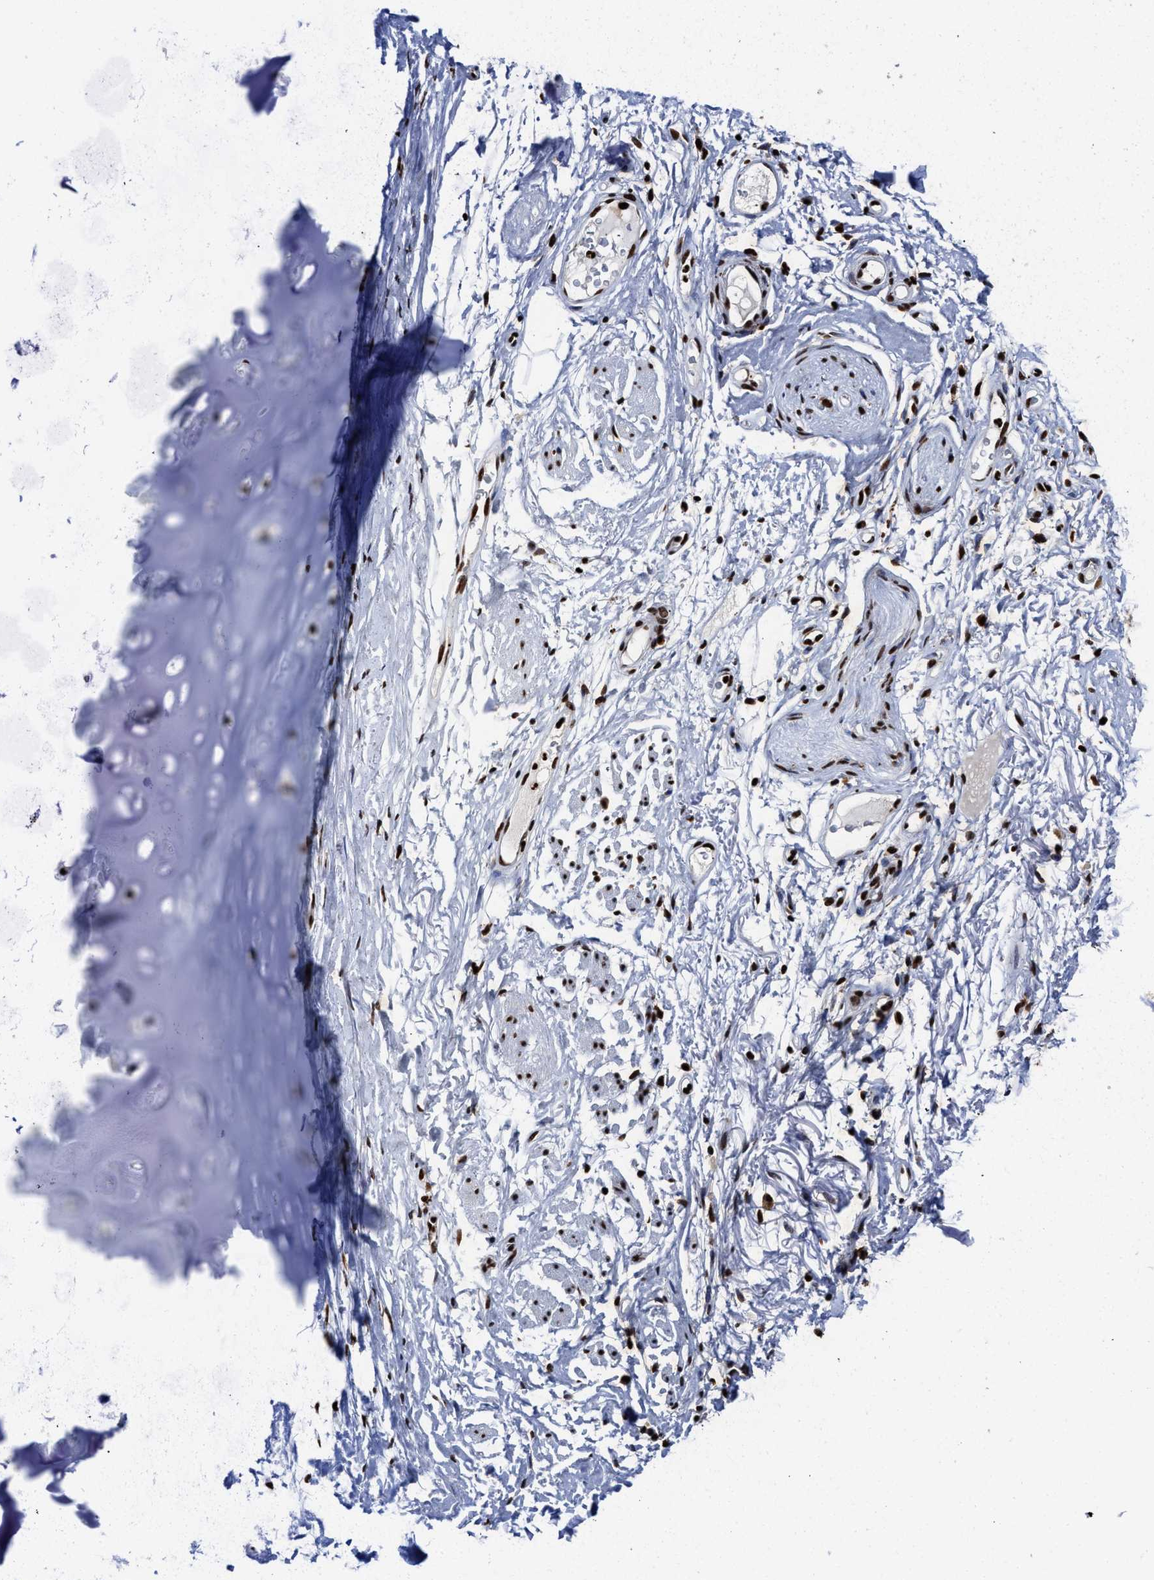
{"staining": {"intensity": "strong", "quantity": ">75%", "location": "nuclear"}, "tissue": "adipose tissue", "cell_type": "Adipocytes", "image_type": "normal", "snomed": [{"axis": "morphology", "description": "Normal tissue, NOS"}, {"axis": "topography", "description": "Cartilage tissue"}, {"axis": "topography", "description": "Bronchus"}], "caption": "DAB (3,3'-diaminobenzidine) immunohistochemical staining of benign human adipose tissue reveals strong nuclear protein positivity in approximately >75% of adipocytes.", "gene": "ALYREF", "patient": {"sex": "female", "age": 73}}